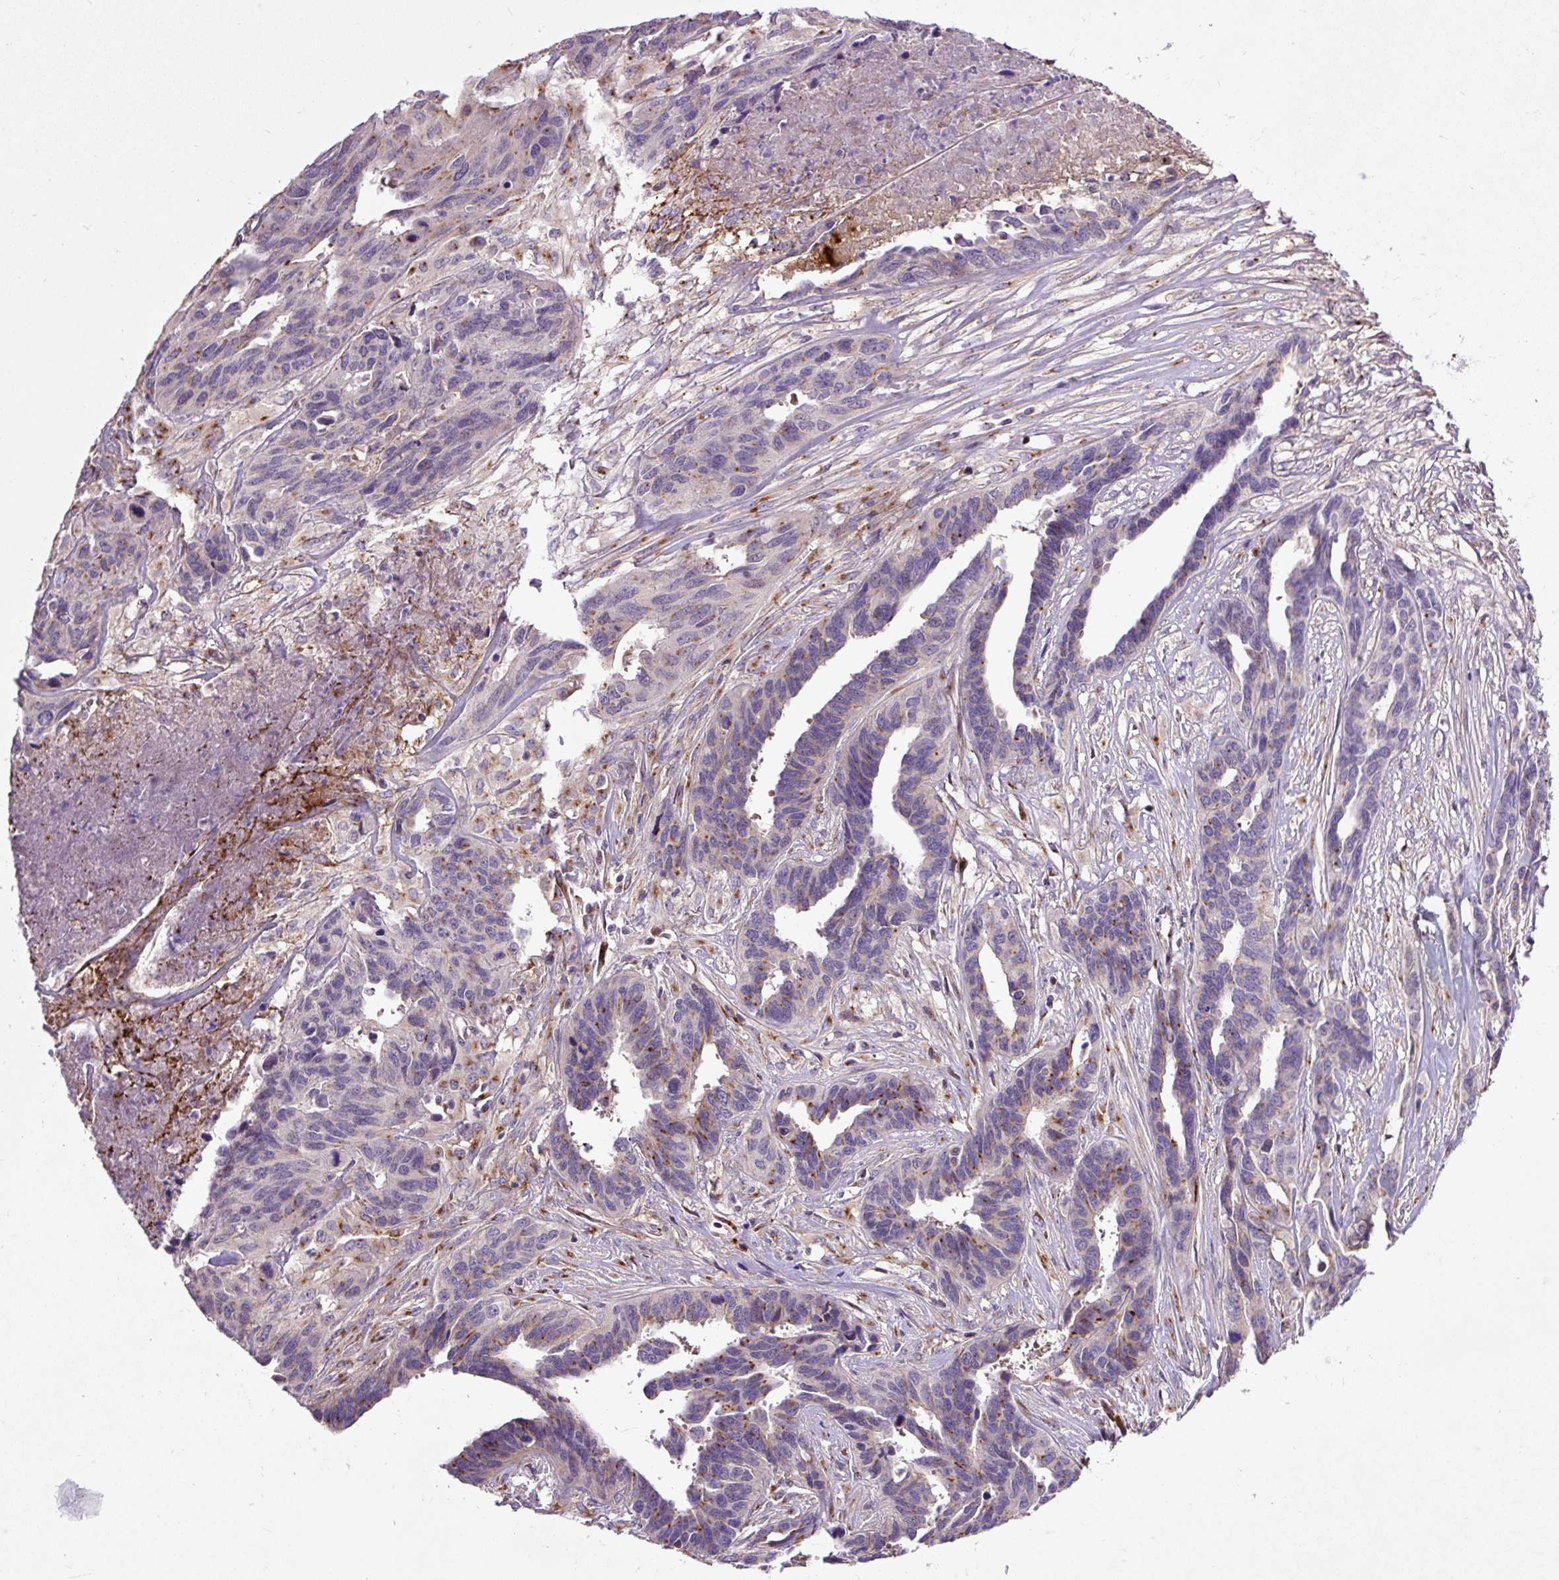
{"staining": {"intensity": "moderate", "quantity": "<25%", "location": "cytoplasmic/membranous"}, "tissue": "ovarian cancer", "cell_type": "Tumor cells", "image_type": "cancer", "snomed": [{"axis": "morphology", "description": "Cystadenocarcinoma, serous, NOS"}, {"axis": "topography", "description": "Ovary"}], "caption": "An image showing moderate cytoplasmic/membranous expression in about <25% of tumor cells in ovarian serous cystadenocarcinoma, as visualized by brown immunohistochemical staining.", "gene": "MSMP", "patient": {"sex": "female", "age": 64}}